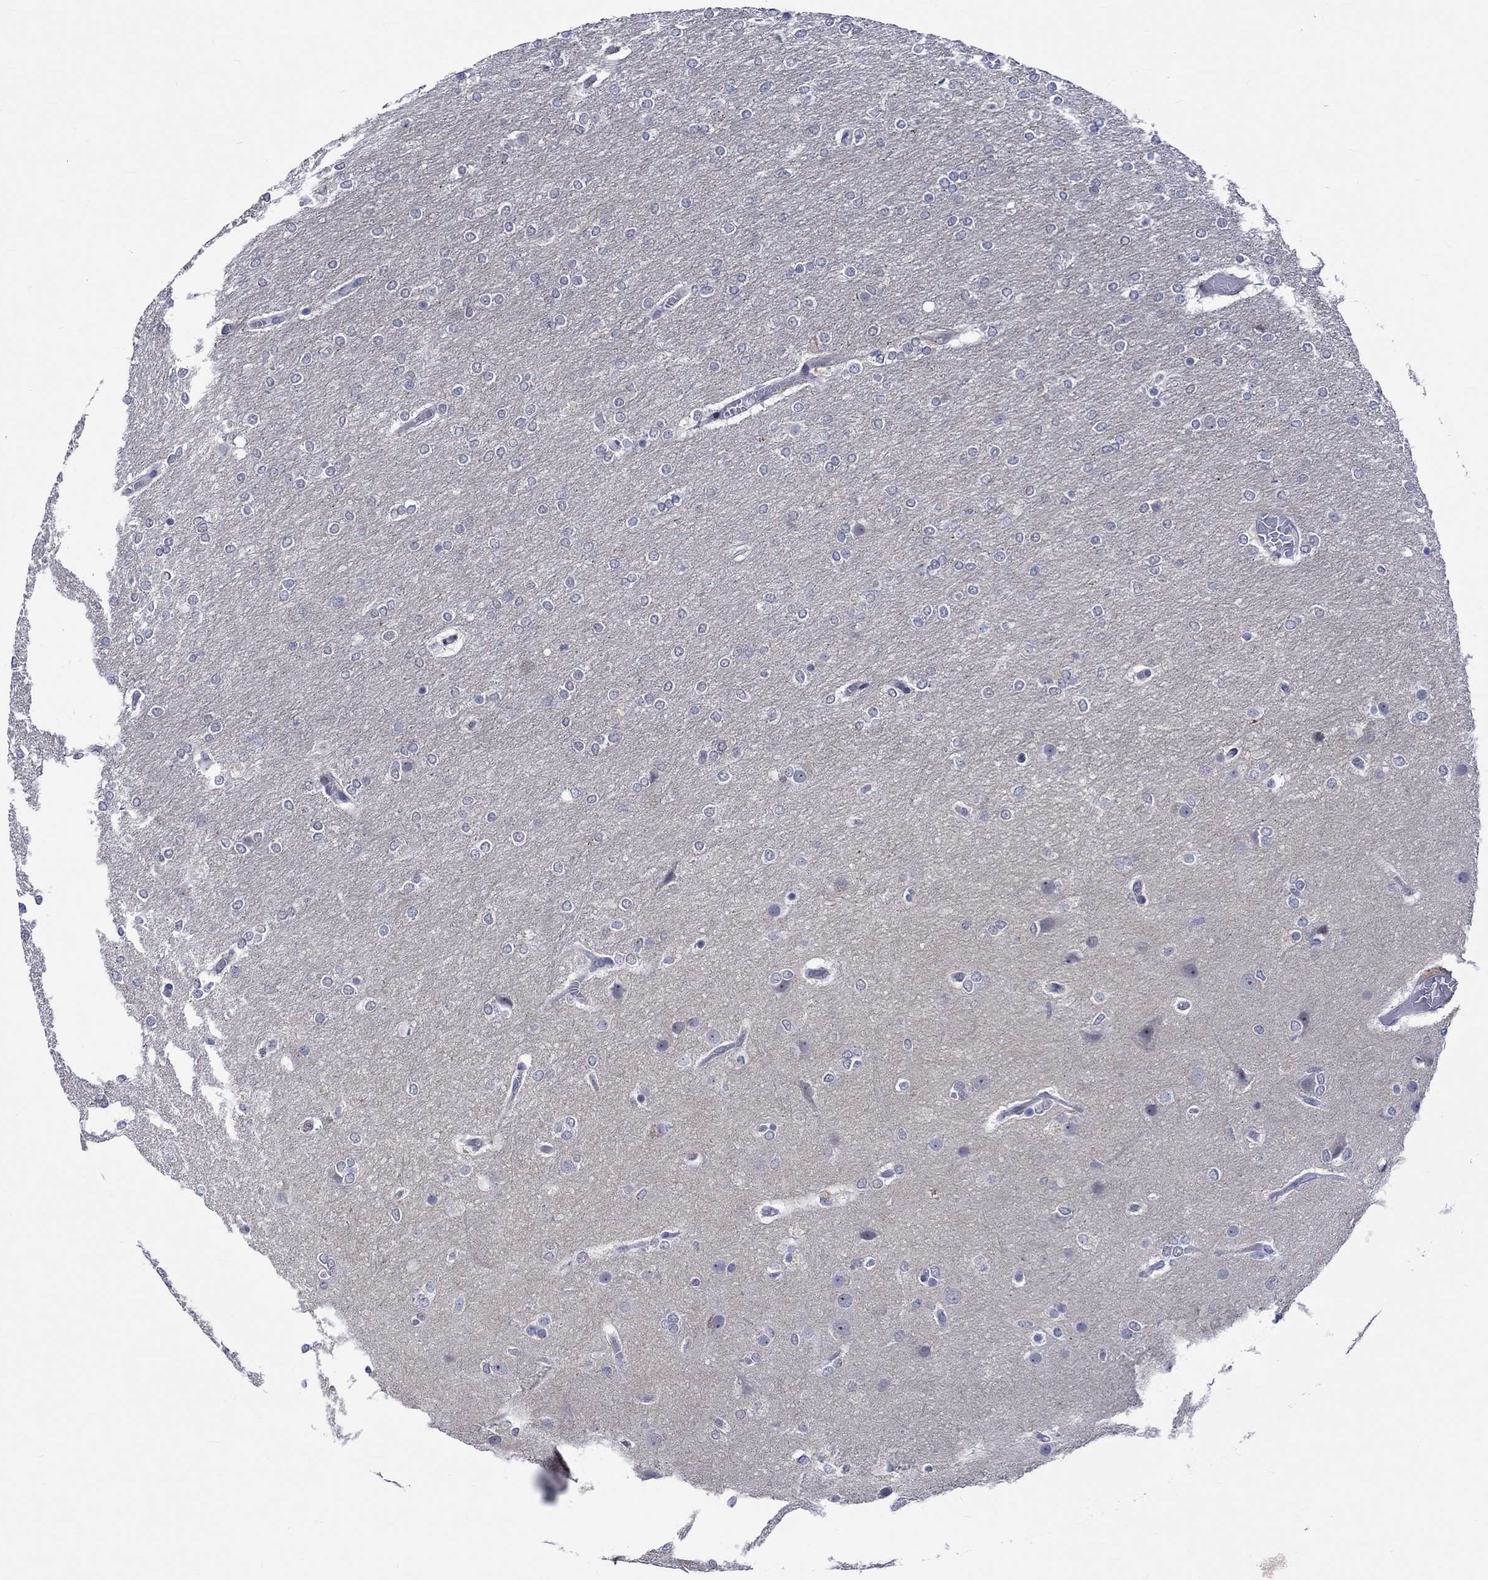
{"staining": {"intensity": "negative", "quantity": "none", "location": "none"}, "tissue": "glioma", "cell_type": "Tumor cells", "image_type": "cancer", "snomed": [{"axis": "morphology", "description": "Glioma, malignant, High grade"}, {"axis": "topography", "description": "Brain"}], "caption": "Tumor cells are negative for brown protein staining in glioma. The staining is performed using DAB (3,3'-diaminobenzidine) brown chromogen with nuclei counter-stained in using hematoxylin.", "gene": "E2F8", "patient": {"sex": "female", "age": 61}}